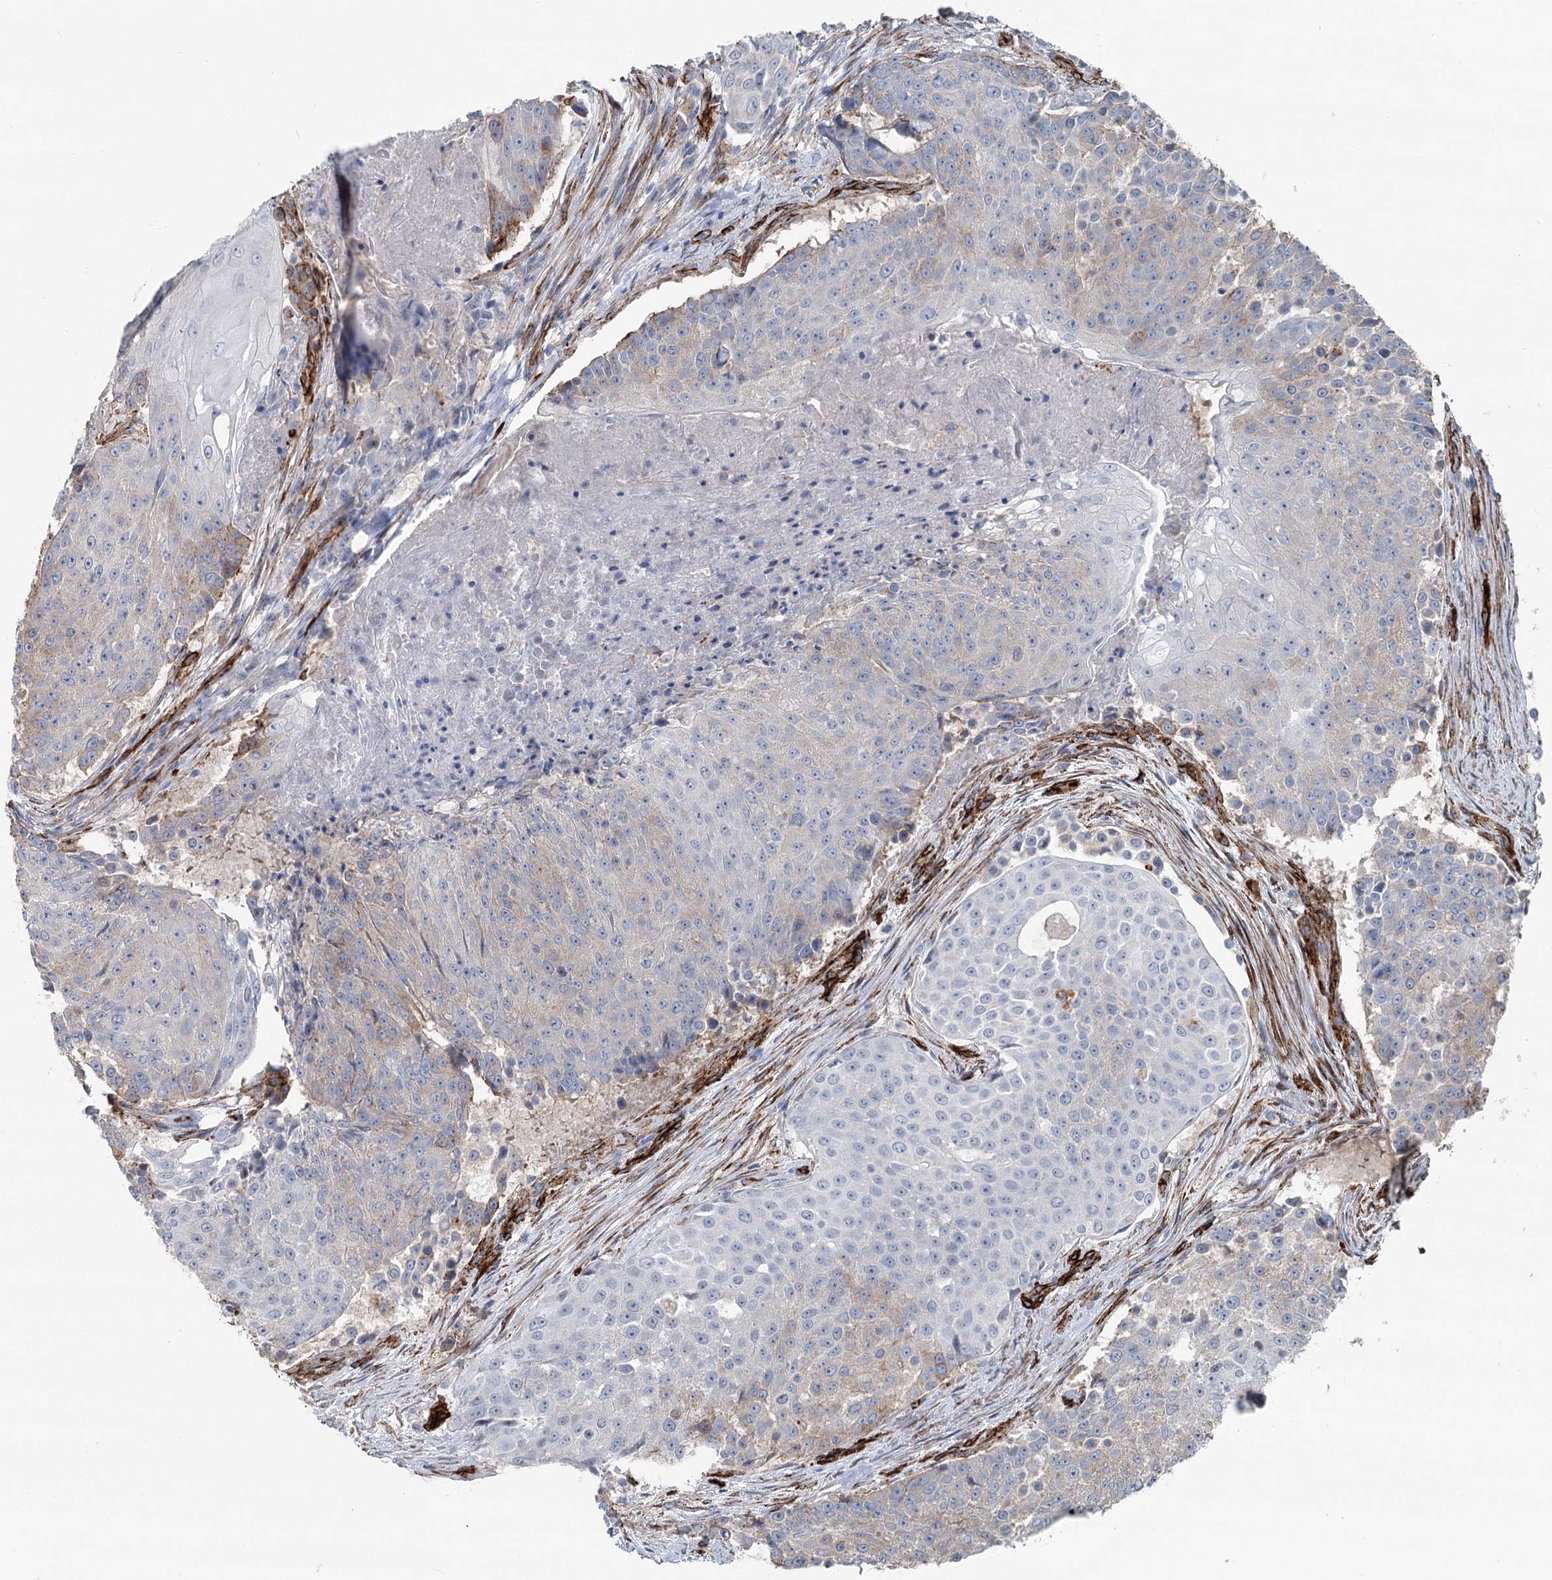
{"staining": {"intensity": "negative", "quantity": "none", "location": "none"}, "tissue": "urothelial cancer", "cell_type": "Tumor cells", "image_type": "cancer", "snomed": [{"axis": "morphology", "description": "Urothelial carcinoma, High grade"}, {"axis": "topography", "description": "Urinary bladder"}], "caption": "An immunohistochemistry (IHC) photomicrograph of urothelial cancer is shown. There is no staining in tumor cells of urothelial cancer.", "gene": "IQSEC1", "patient": {"sex": "female", "age": 63}}